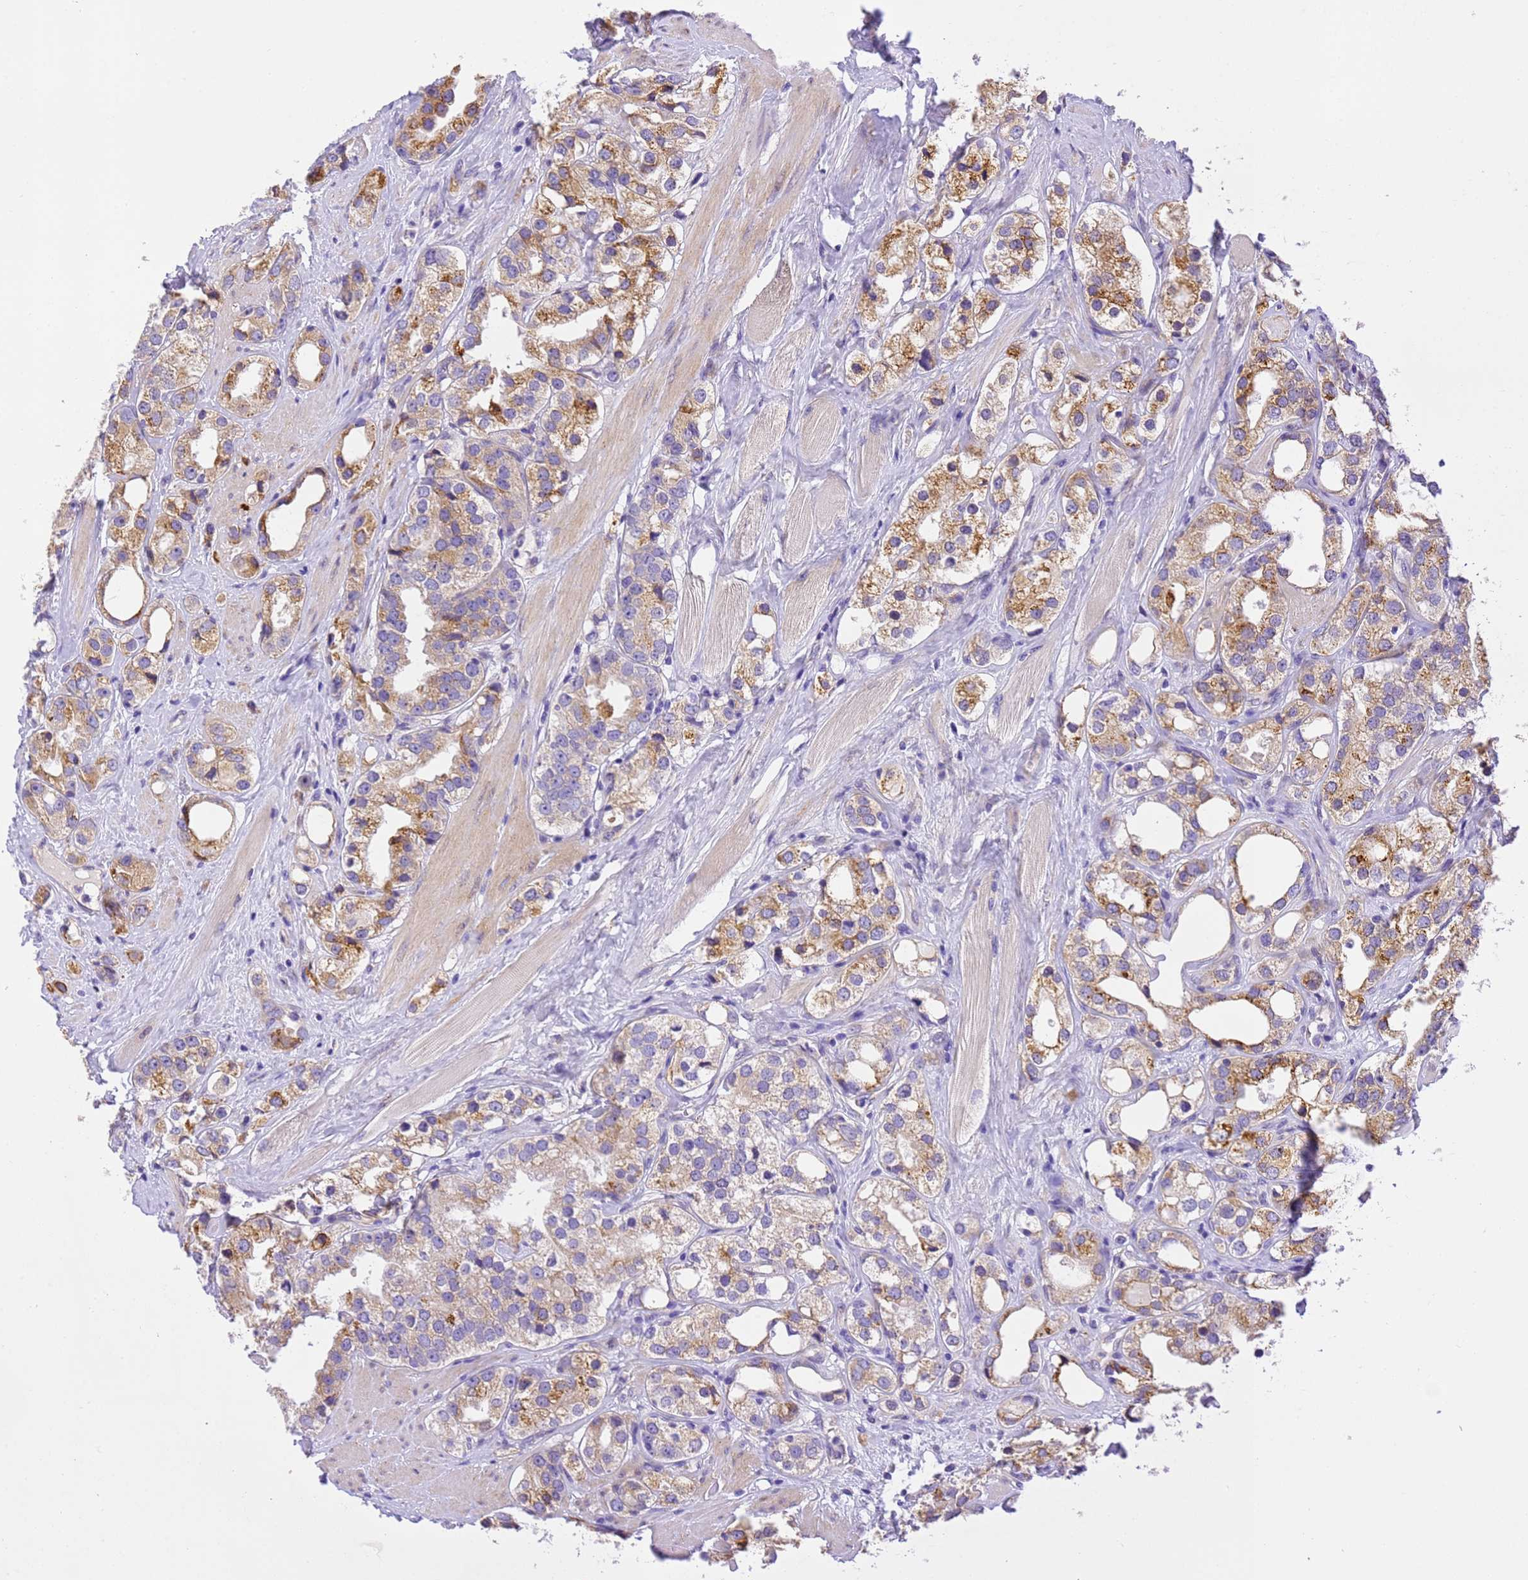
{"staining": {"intensity": "moderate", "quantity": ">75%", "location": "cytoplasmic/membranous"}, "tissue": "prostate cancer", "cell_type": "Tumor cells", "image_type": "cancer", "snomed": [{"axis": "morphology", "description": "Adenocarcinoma, NOS"}, {"axis": "topography", "description": "Prostate"}], "caption": "The immunohistochemical stain shows moderate cytoplasmic/membranous expression in tumor cells of adenocarcinoma (prostate) tissue. The staining was performed using DAB, with brown indicating positive protein expression. Nuclei are stained blue with hematoxylin.", "gene": "RHBDD3", "patient": {"sex": "male", "age": 79}}